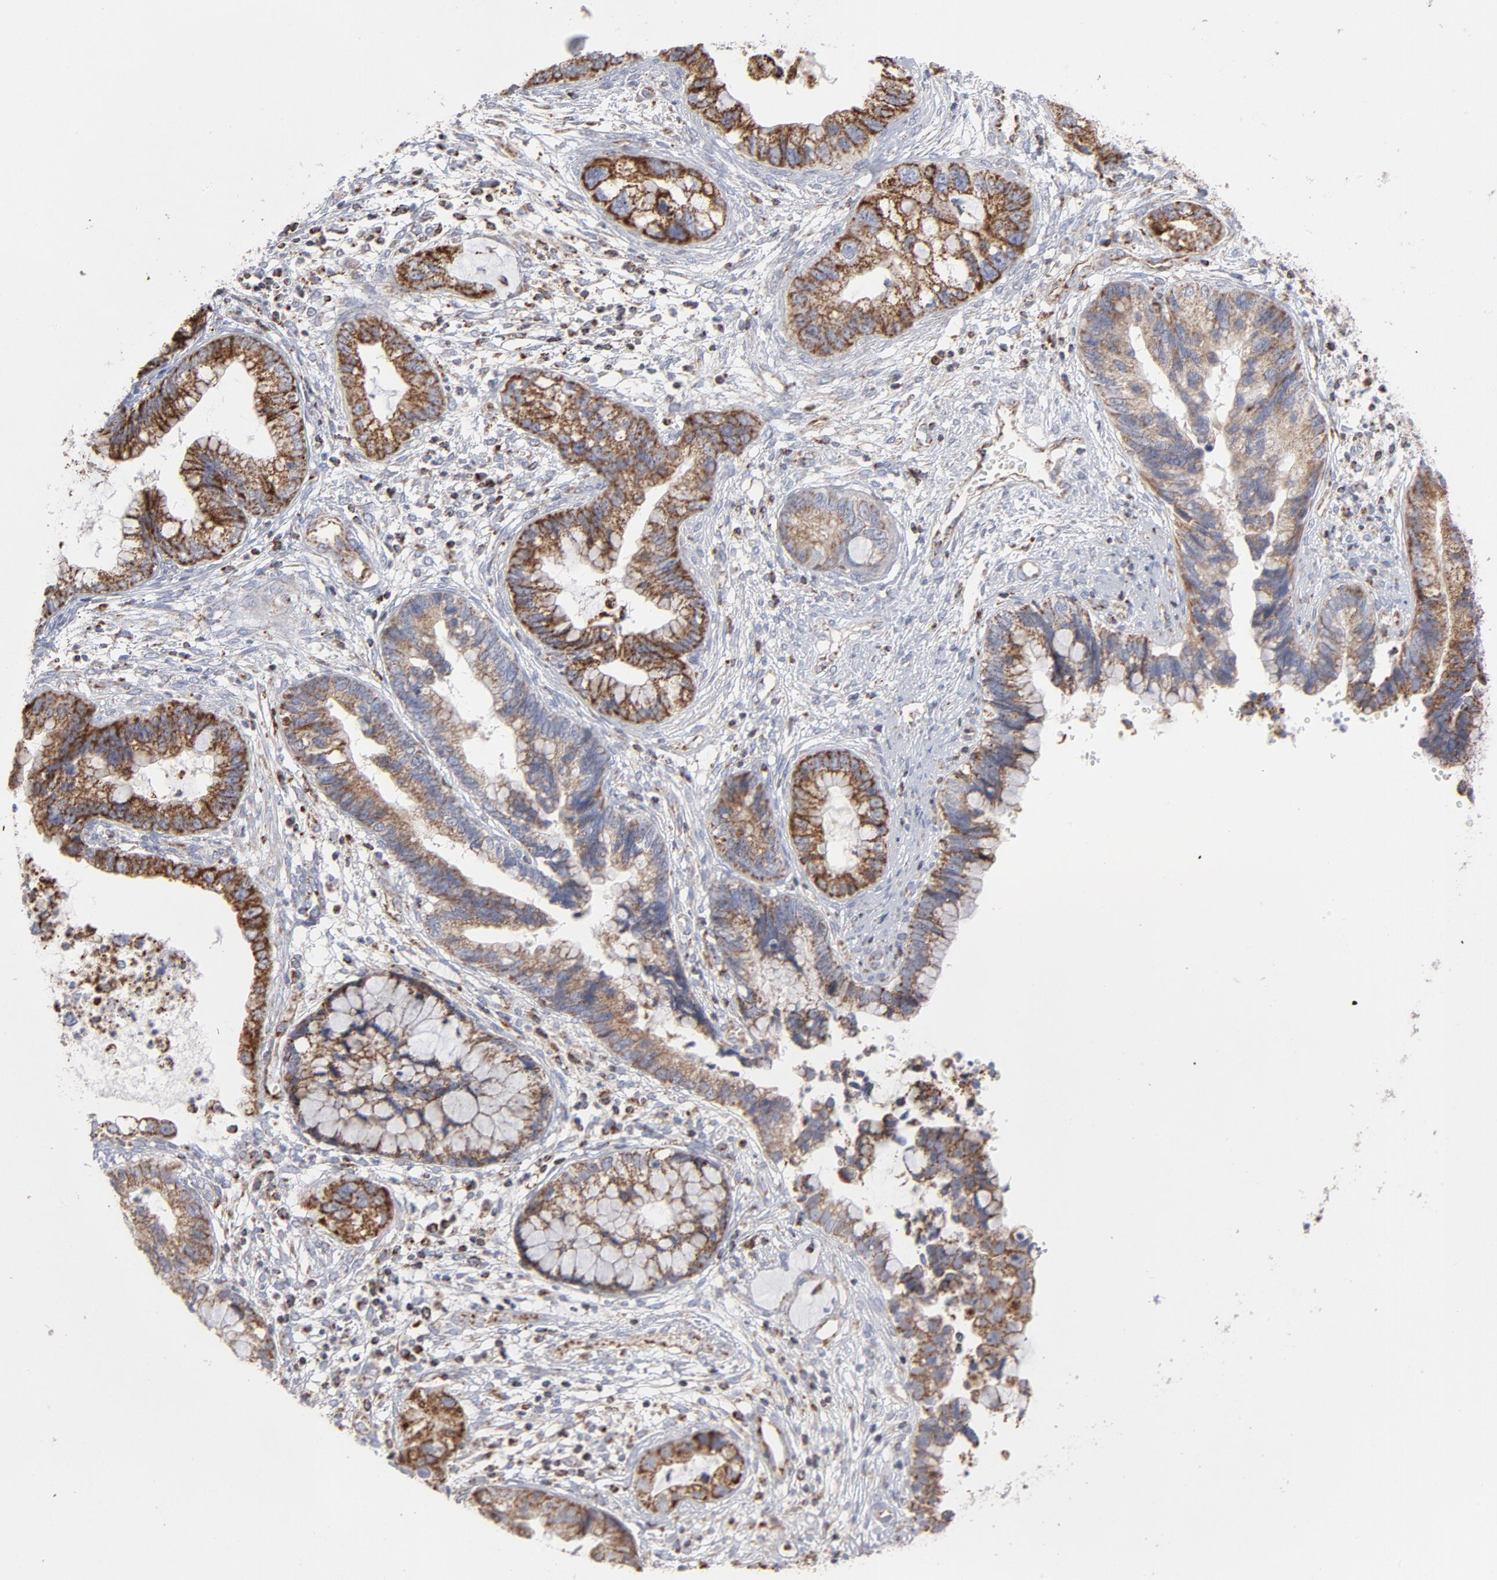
{"staining": {"intensity": "strong", "quantity": ">75%", "location": "cytoplasmic/membranous"}, "tissue": "cervical cancer", "cell_type": "Tumor cells", "image_type": "cancer", "snomed": [{"axis": "morphology", "description": "Adenocarcinoma, NOS"}, {"axis": "topography", "description": "Cervix"}], "caption": "Brown immunohistochemical staining in human cervical adenocarcinoma exhibits strong cytoplasmic/membranous expression in approximately >75% of tumor cells.", "gene": "ASB3", "patient": {"sex": "female", "age": 44}}